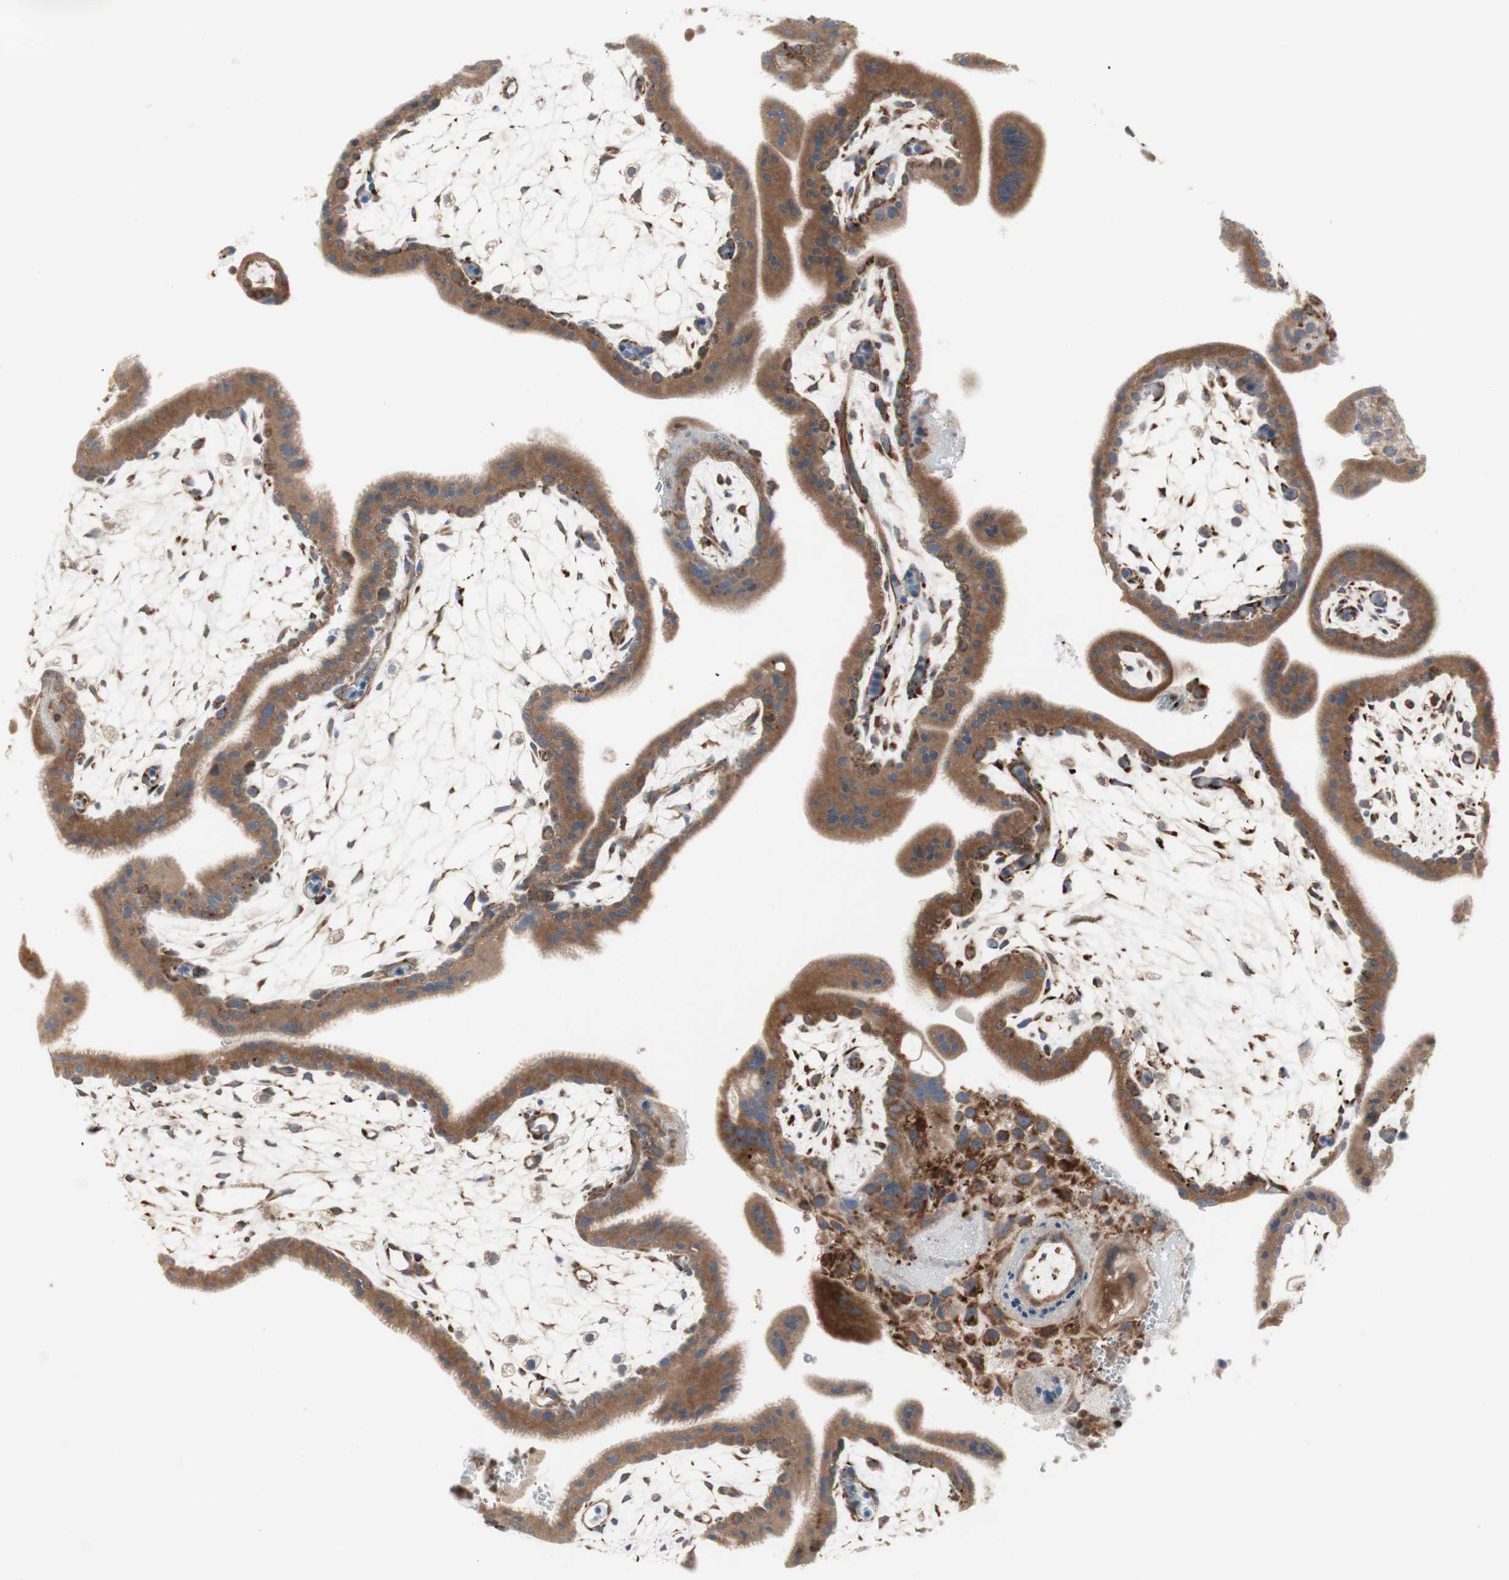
{"staining": {"intensity": "strong", "quantity": ">75%", "location": "cytoplasmic/membranous"}, "tissue": "placenta", "cell_type": "Decidual cells", "image_type": "normal", "snomed": [{"axis": "morphology", "description": "Normal tissue, NOS"}, {"axis": "topography", "description": "Placenta"}], "caption": "Protein expression by immunohistochemistry displays strong cytoplasmic/membranous staining in approximately >75% of decidual cells in unremarkable placenta. The staining is performed using DAB (3,3'-diaminobenzidine) brown chromogen to label protein expression. The nuclei are counter-stained blue using hematoxylin.", "gene": "H6PD", "patient": {"sex": "female", "age": 35}}